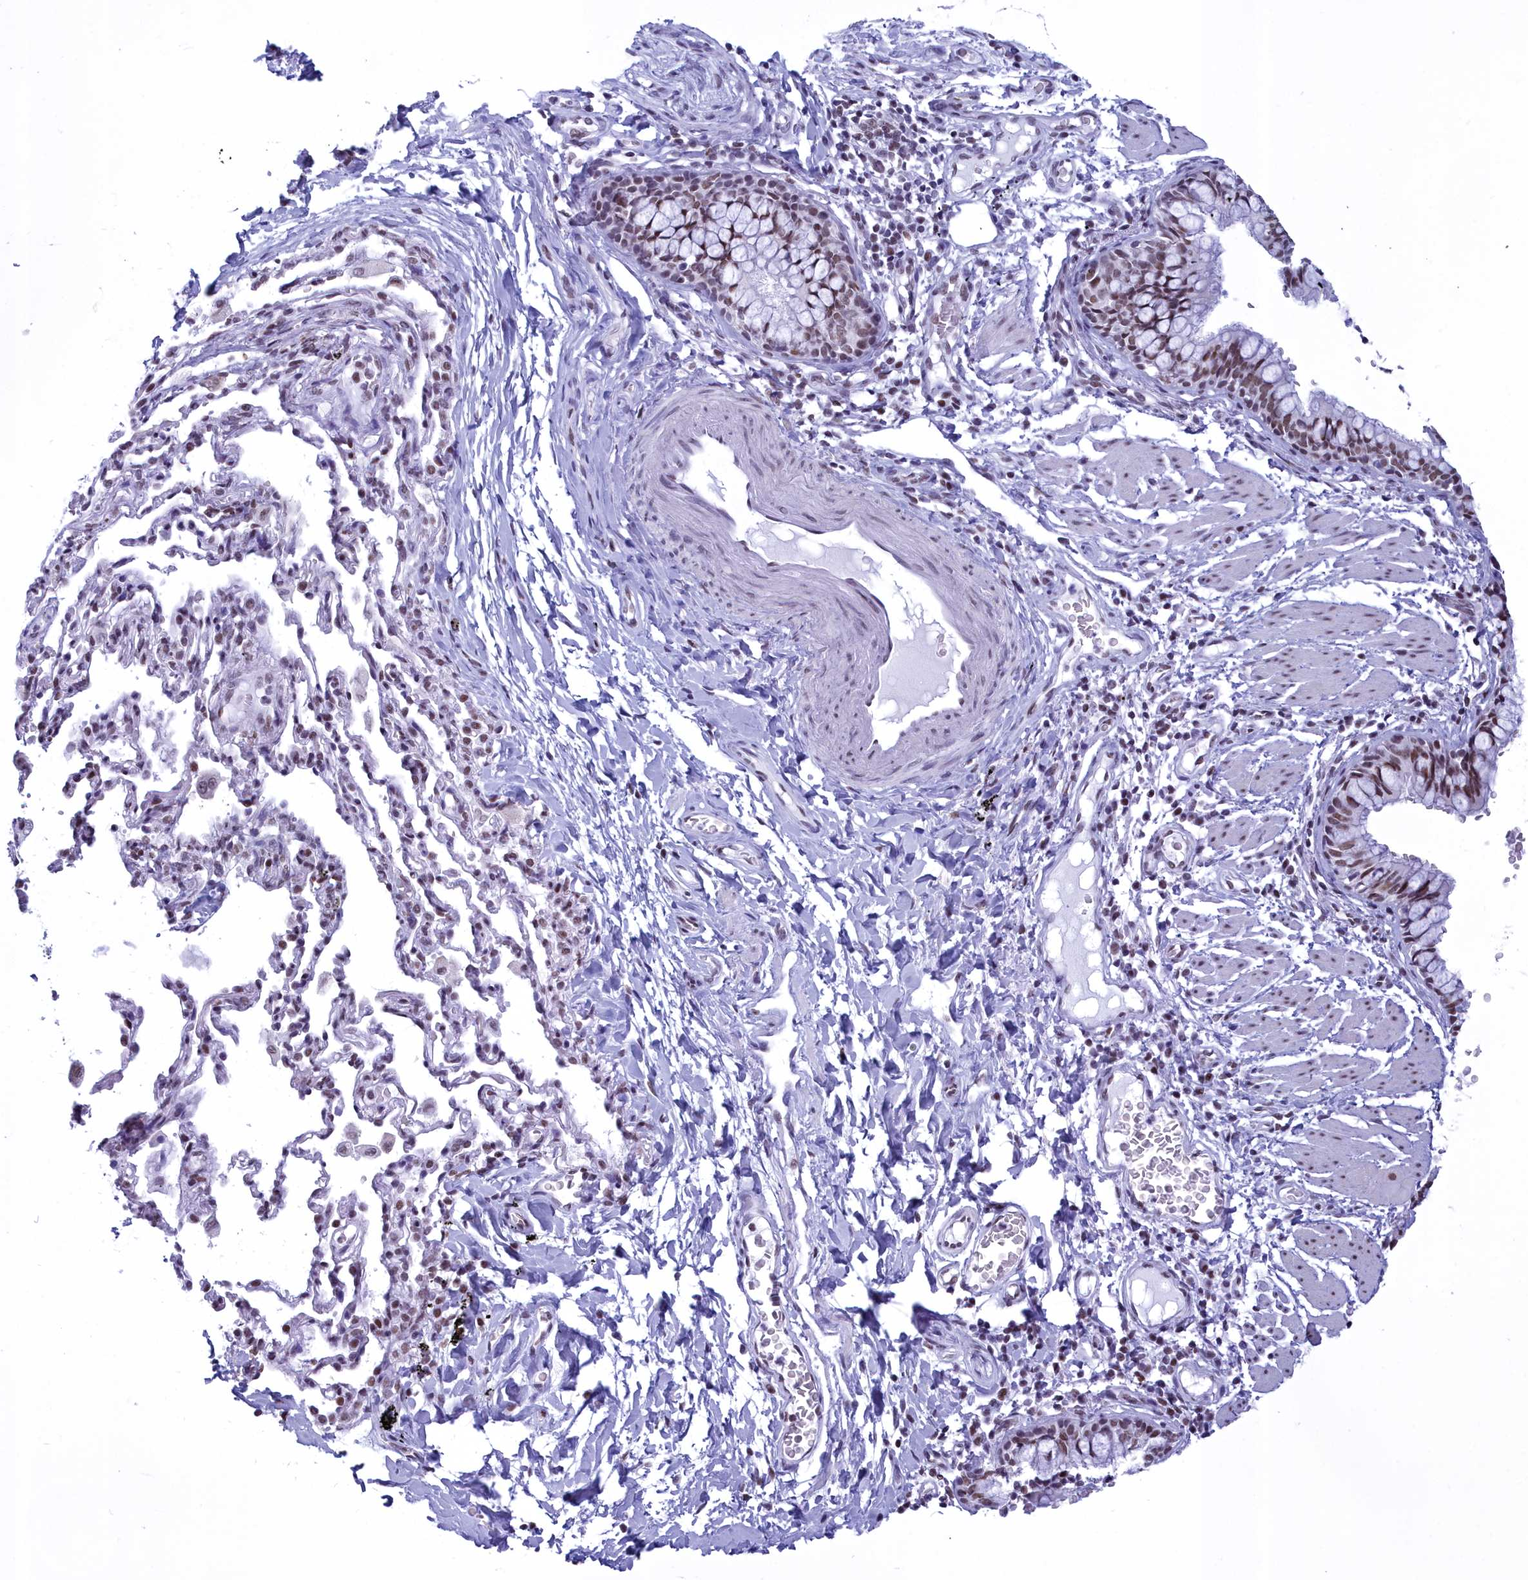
{"staining": {"intensity": "strong", "quantity": ">75%", "location": "nuclear"}, "tissue": "bronchus", "cell_type": "Respiratory epithelial cells", "image_type": "normal", "snomed": [{"axis": "morphology", "description": "Normal tissue, NOS"}, {"axis": "topography", "description": "Cartilage tissue"}, {"axis": "topography", "description": "Bronchus"}], "caption": "Immunohistochemistry (IHC) image of benign bronchus stained for a protein (brown), which demonstrates high levels of strong nuclear positivity in approximately >75% of respiratory epithelial cells.", "gene": "CDC26", "patient": {"sex": "female", "age": 36}}